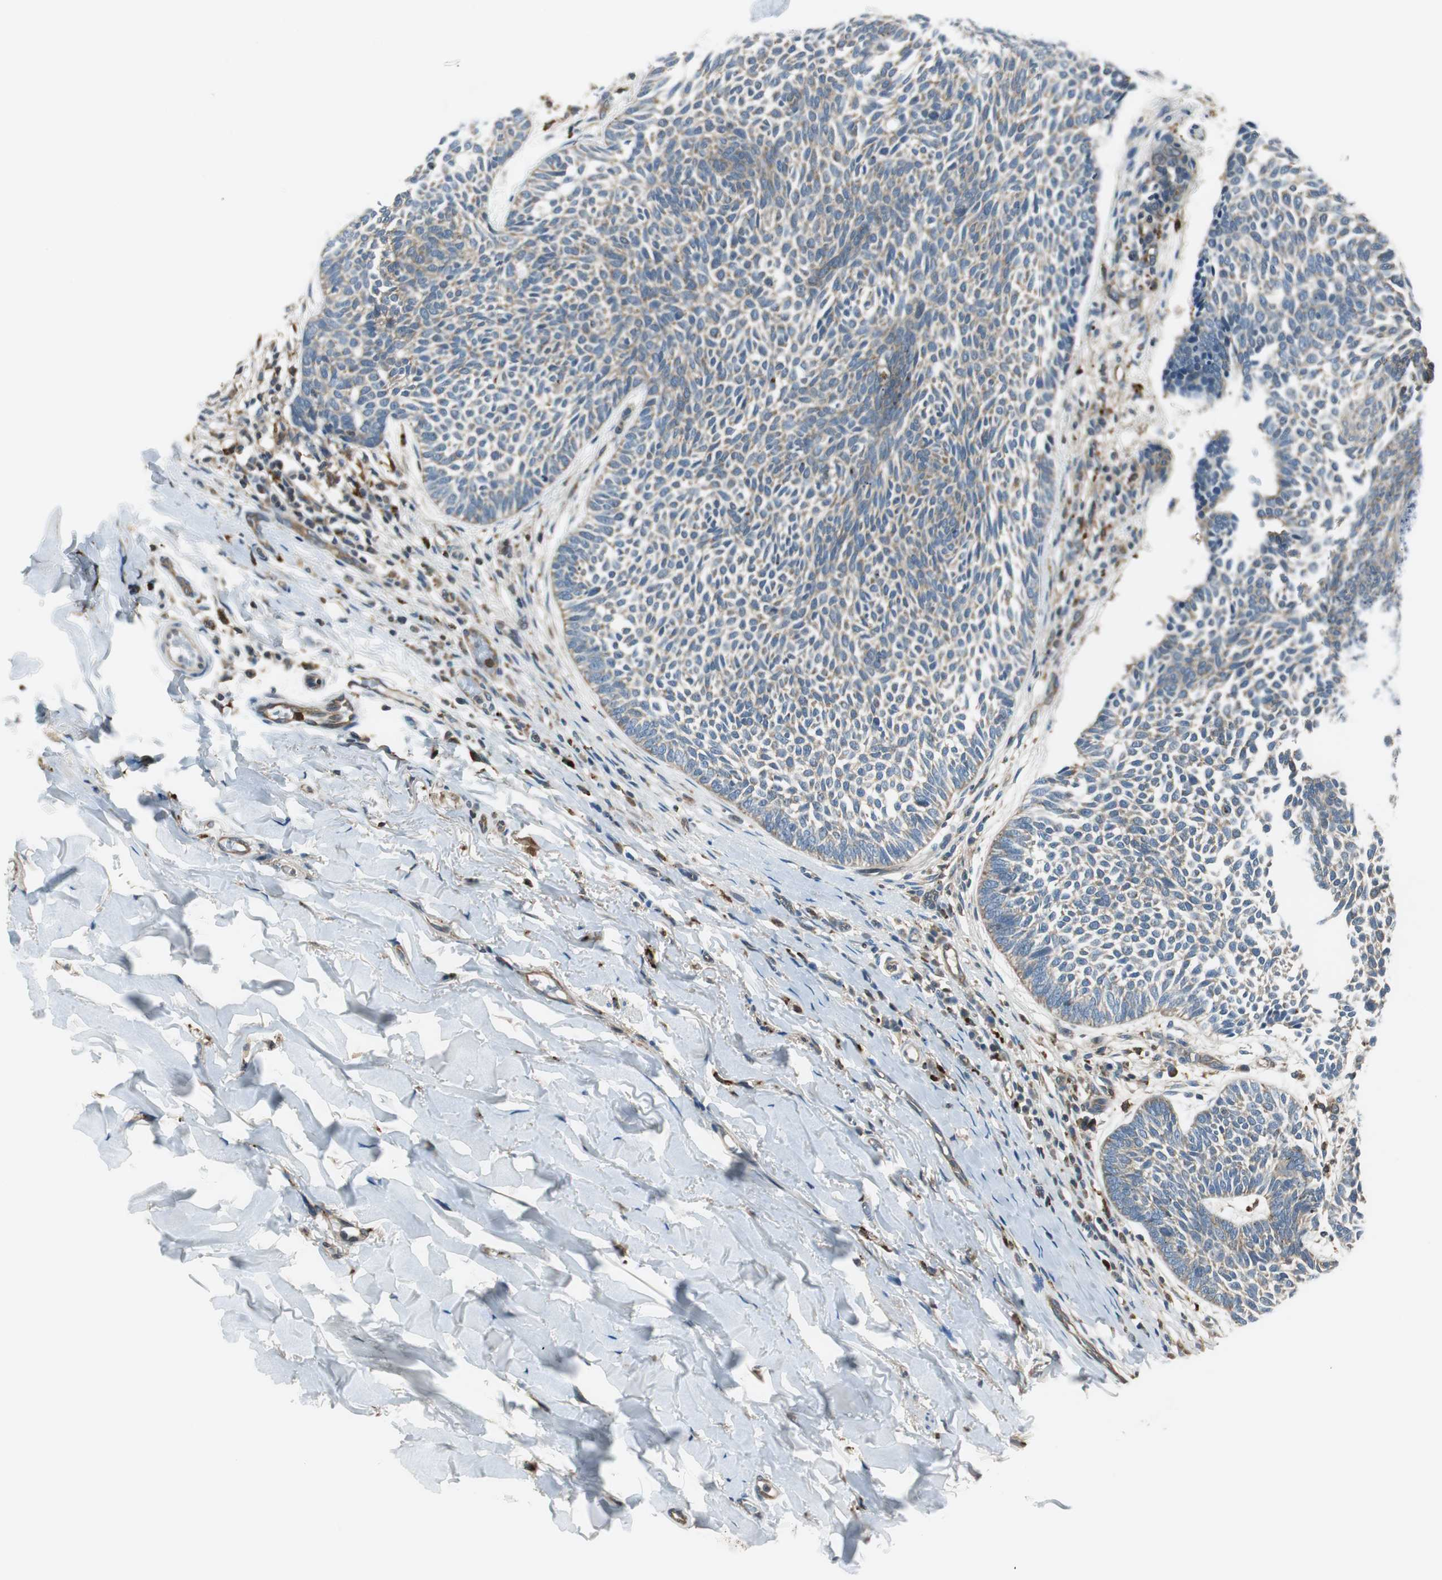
{"staining": {"intensity": "weak", "quantity": "25%-75%", "location": "cytoplasmic/membranous"}, "tissue": "skin cancer", "cell_type": "Tumor cells", "image_type": "cancer", "snomed": [{"axis": "morphology", "description": "Normal tissue, NOS"}, {"axis": "morphology", "description": "Basal cell carcinoma"}, {"axis": "topography", "description": "Skin"}], "caption": "Skin cancer was stained to show a protein in brown. There is low levels of weak cytoplasmic/membranous staining in about 25%-75% of tumor cells.", "gene": "NCK1", "patient": {"sex": "male", "age": 87}}